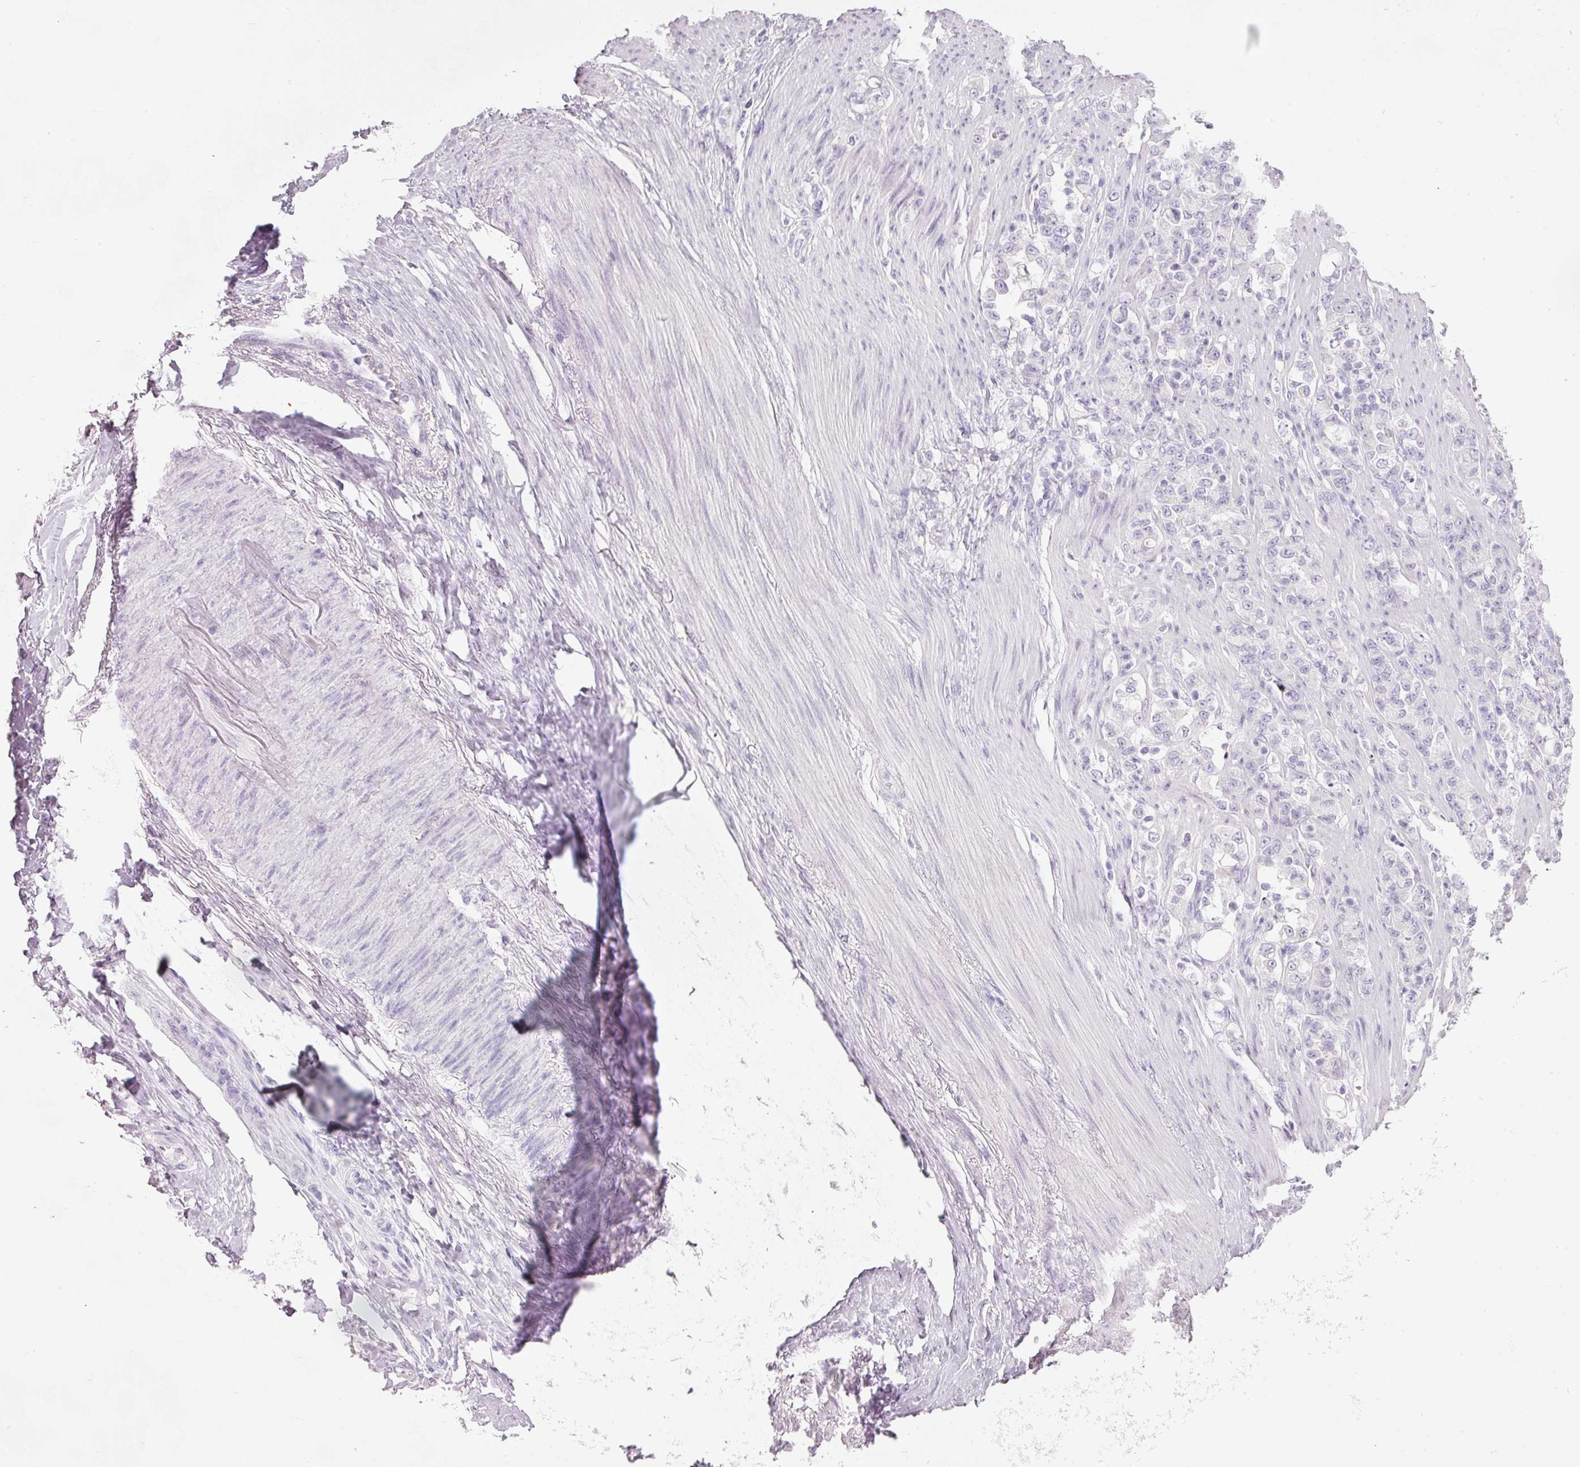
{"staining": {"intensity": "negative", "quantity": "none", "location": "none"}, "tissue": "stomach cancer", "cell_type": "Tumor cells", "image_type": "cancer", "snomed": [{"axis": "morphology", "description": "Normal tissue, NOS"}, {"axis": "morphology", "description": "Adenocarcinoma, NOS"}, {"axis": "topography", "description": "Stomach"}], "caption": "Tumor cells show no significant staining in stomach cancer (adenocarcinoma).", "gene": "ENSG00000206549", "patient": {"sex": "female", "age": 79}}